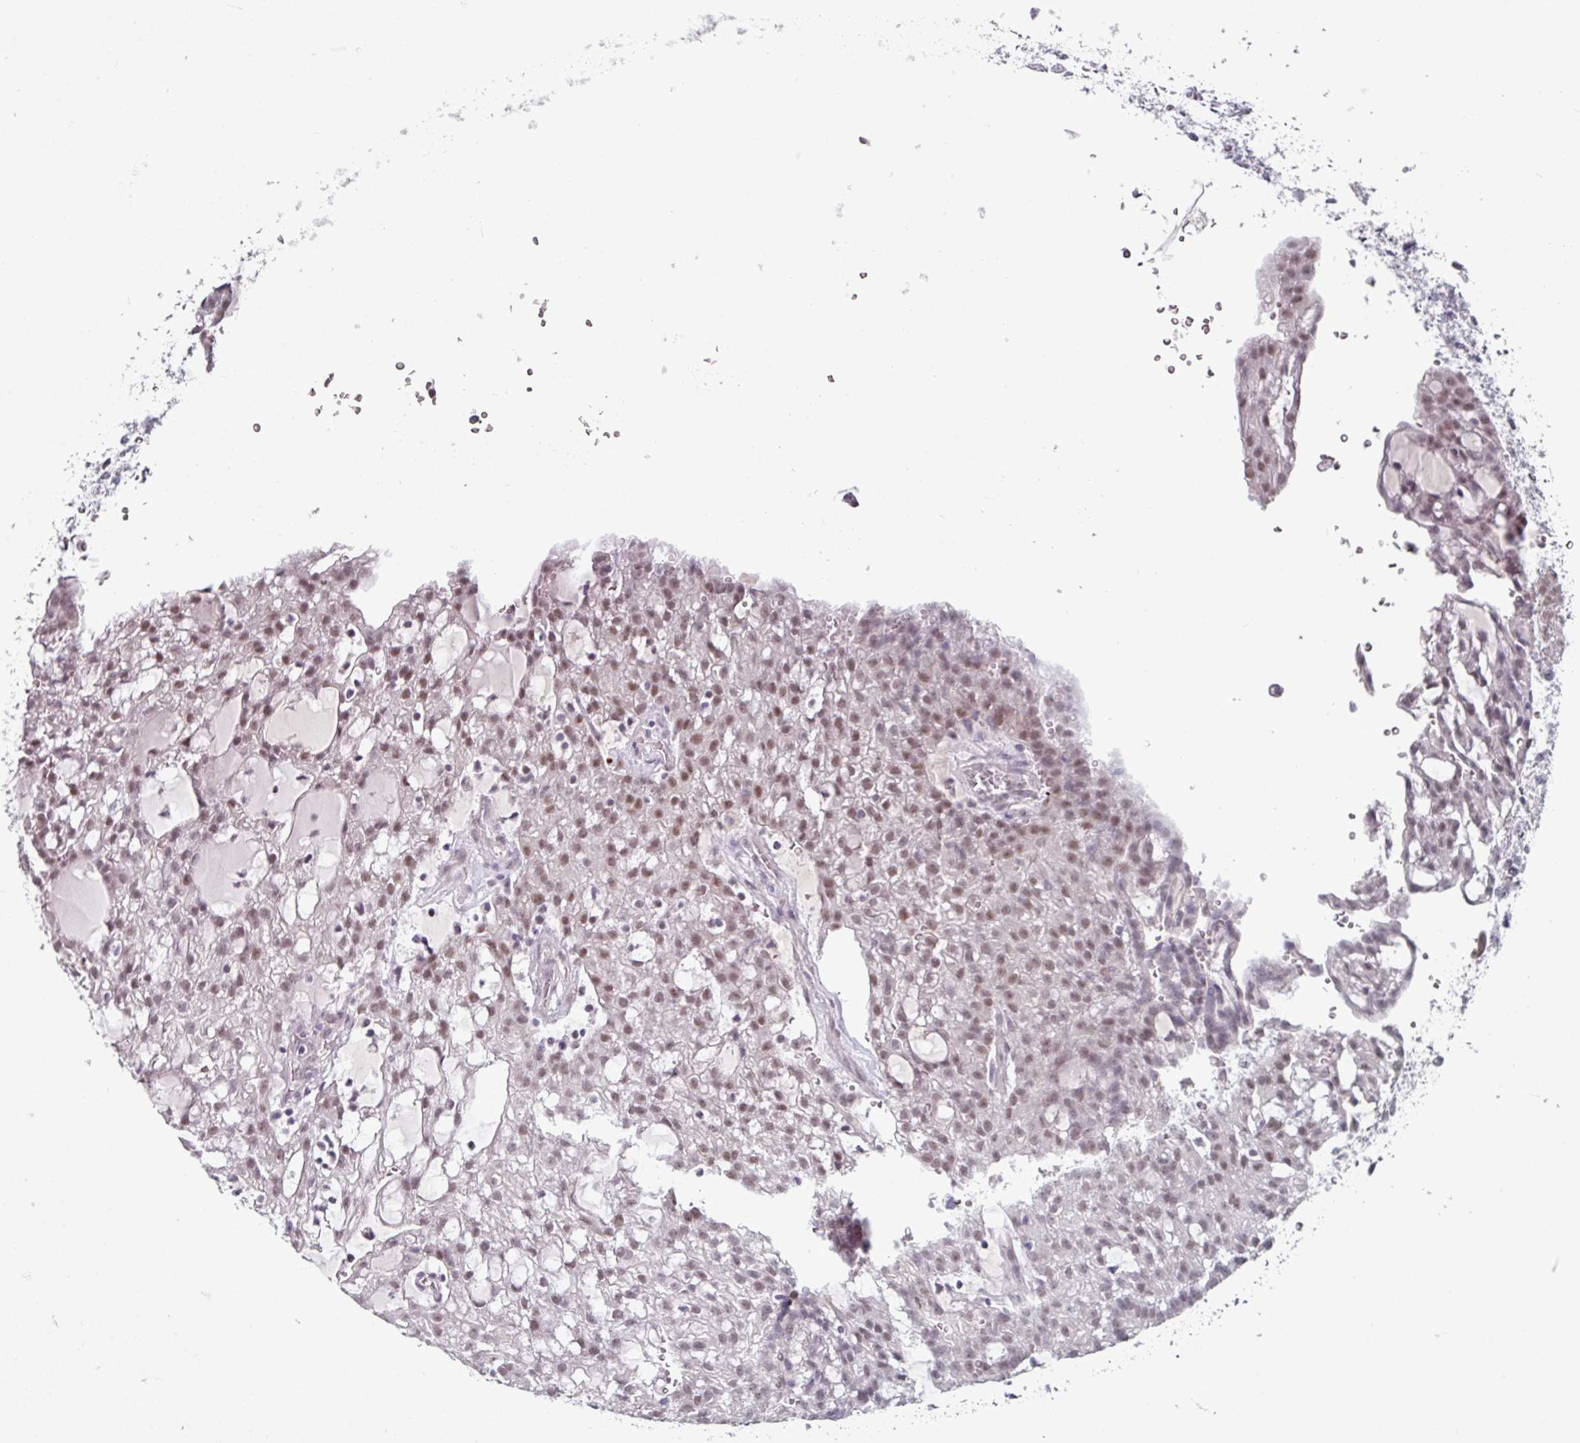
{"staining": {"intensity": "moderate", "quantity": ">75%", "location": "nuclear"}, "tissue": "renal cancer", "cell_type": "Tumor cells", "image_type": "cancer", "snomed": [{"axis": "morphology", "description": "Adenocarcinoma, NOS"}, {"axis": "topography", "description": "Kidney"}], "caption": "There is medium levels of moderate nuclear positivity in tumor cells of renal cancer, as demonstrated by immunohistochemical staining (brown color).", "gene": "ELK1", "patient": {"sex": "male", "age": 63}}